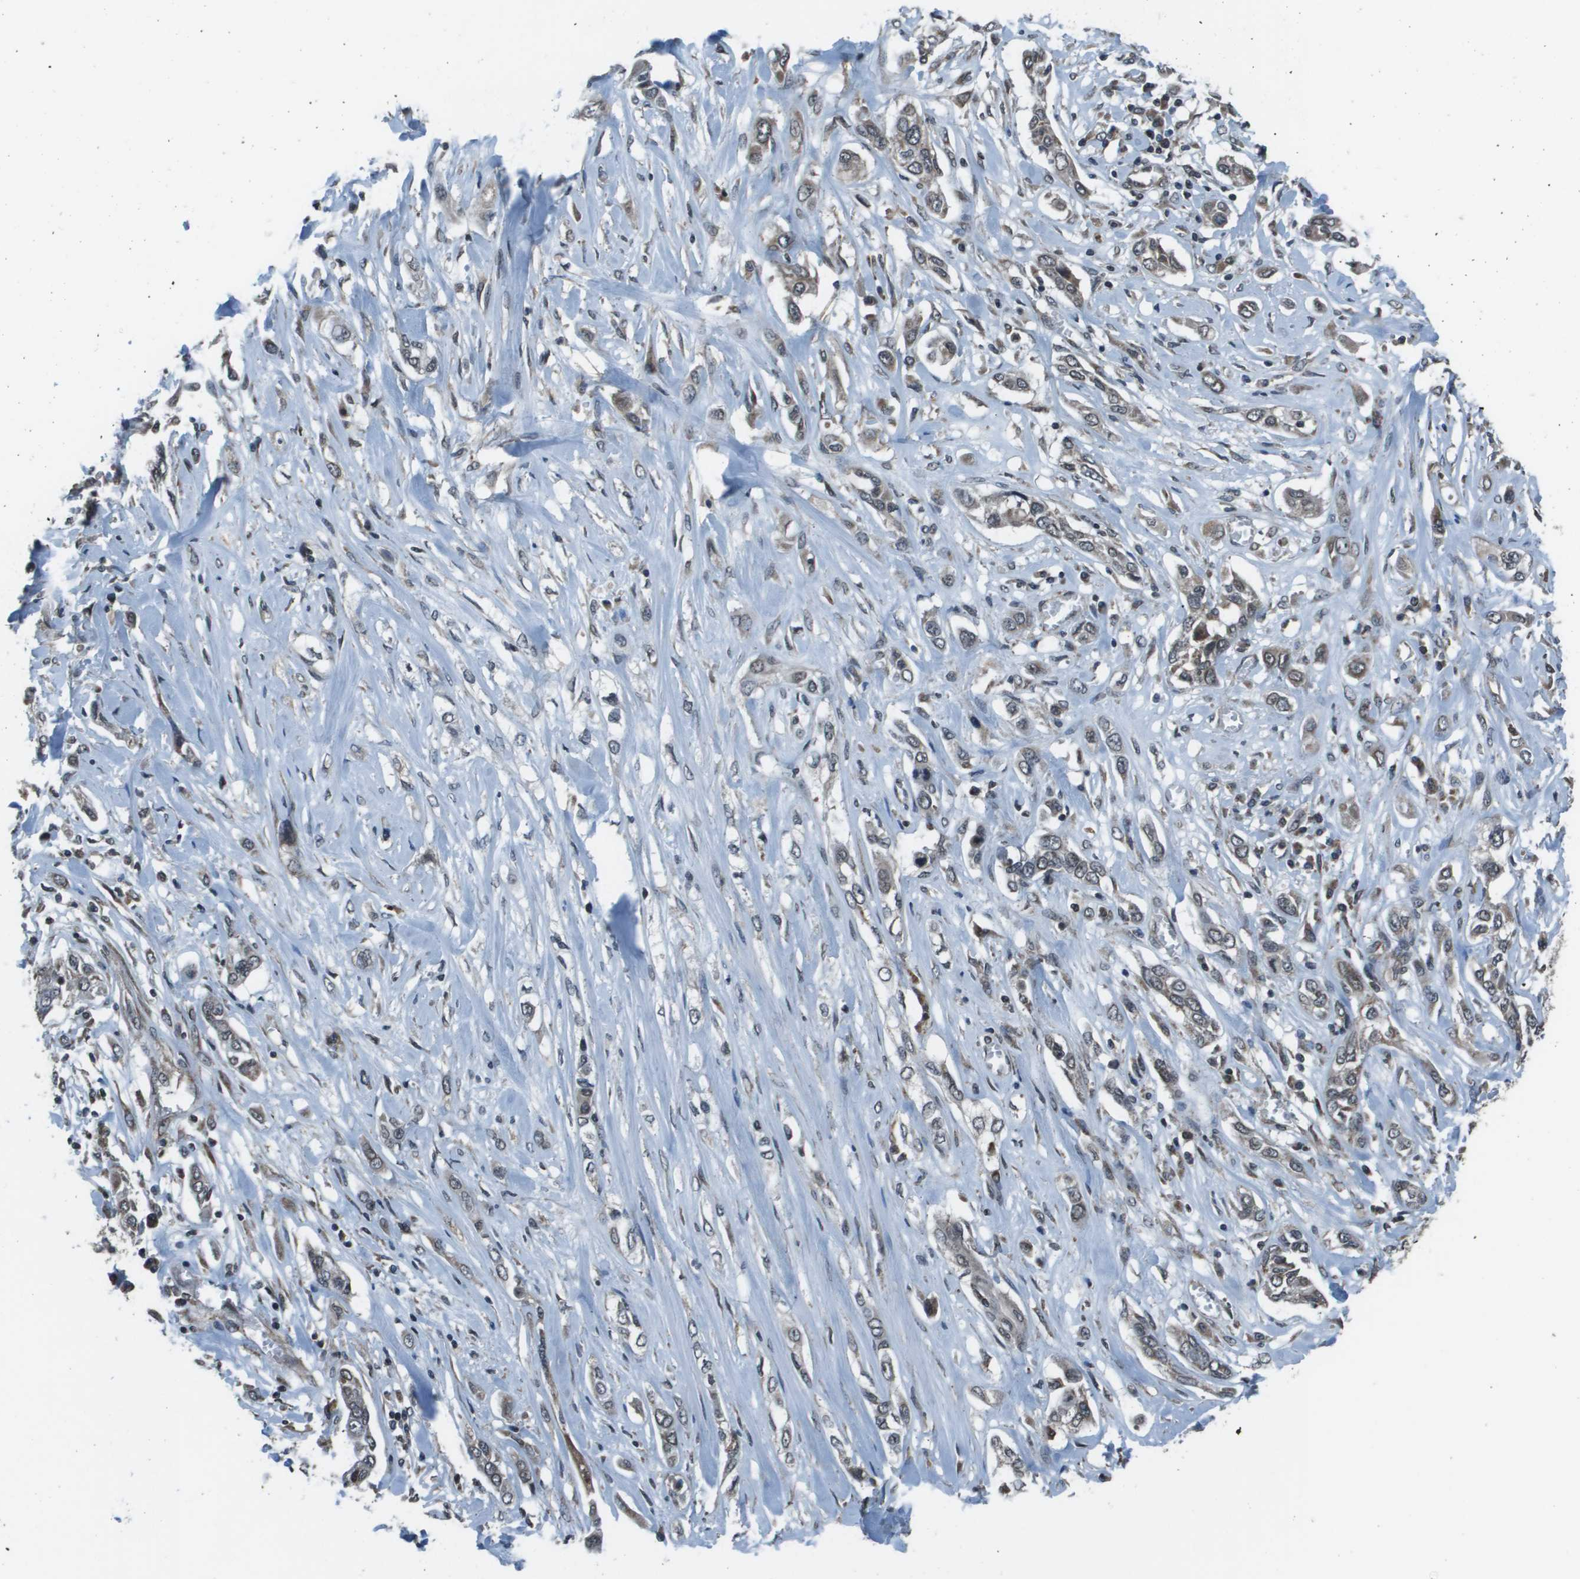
{"staining": {"intensity": "weak", "quantity": "25%-75%", "location": "cytoplasmic/membranous"}, "tissue": "lung cancer", "cell_type": "Tumor cells", "image_type": "cancer", "snomed": [{"axis": "morphology", "description": "Squamous cell carcinoma, NOS"}, {"axis": "topography", "description": "Lung"}], "caption": "Human lung squamous cell carcinoma stained for a protein (brown) exhibits weak cytoplasmic/membranous positive positivity in approximately 25%-75% of tumor cells.", "gene": "PPFIA1", "patient": {"sex": "male", "age": 71}}